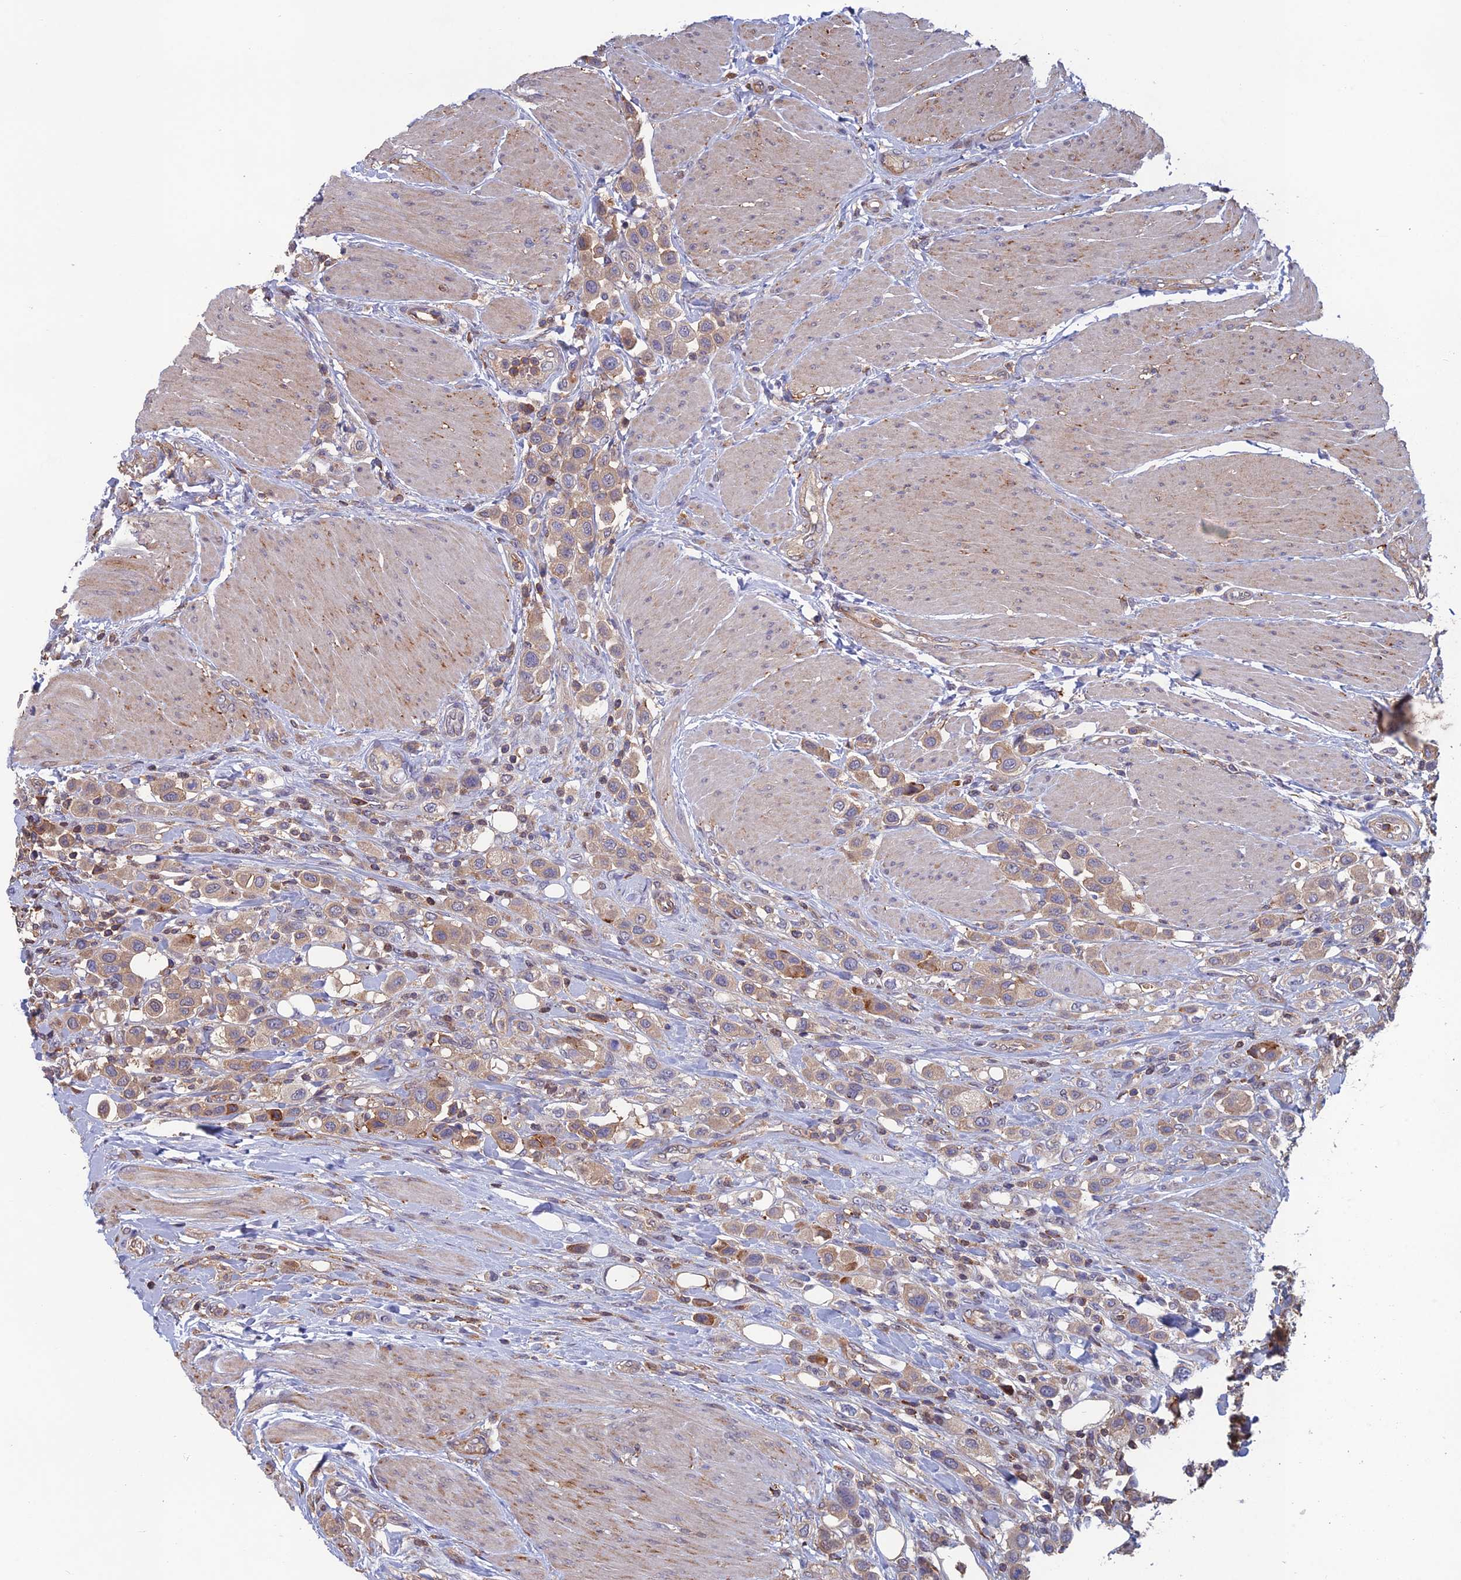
{"staining": {"intensity": "weak", "quantity": ">75%", "location": "cytoplasmic/membranous"}, "tissue": "urothelial cancer", "cell_type": "Tumor cells", "image_type": "cancer", "snomed": [{"axis": "morphology", "description": "Urothelial carcinoma, High grade"}, {"axis": "topography", "description": "Urinary bladder"}], "caption": "DAB immunohistochemical staining of human high-grade urothelial carcinoma exhibits weak cytoplasmic/membranous protein expression in about >75% of tumor cells.", "gene": "C15orf62", "patient": {"sex": "male", "age": 50}}